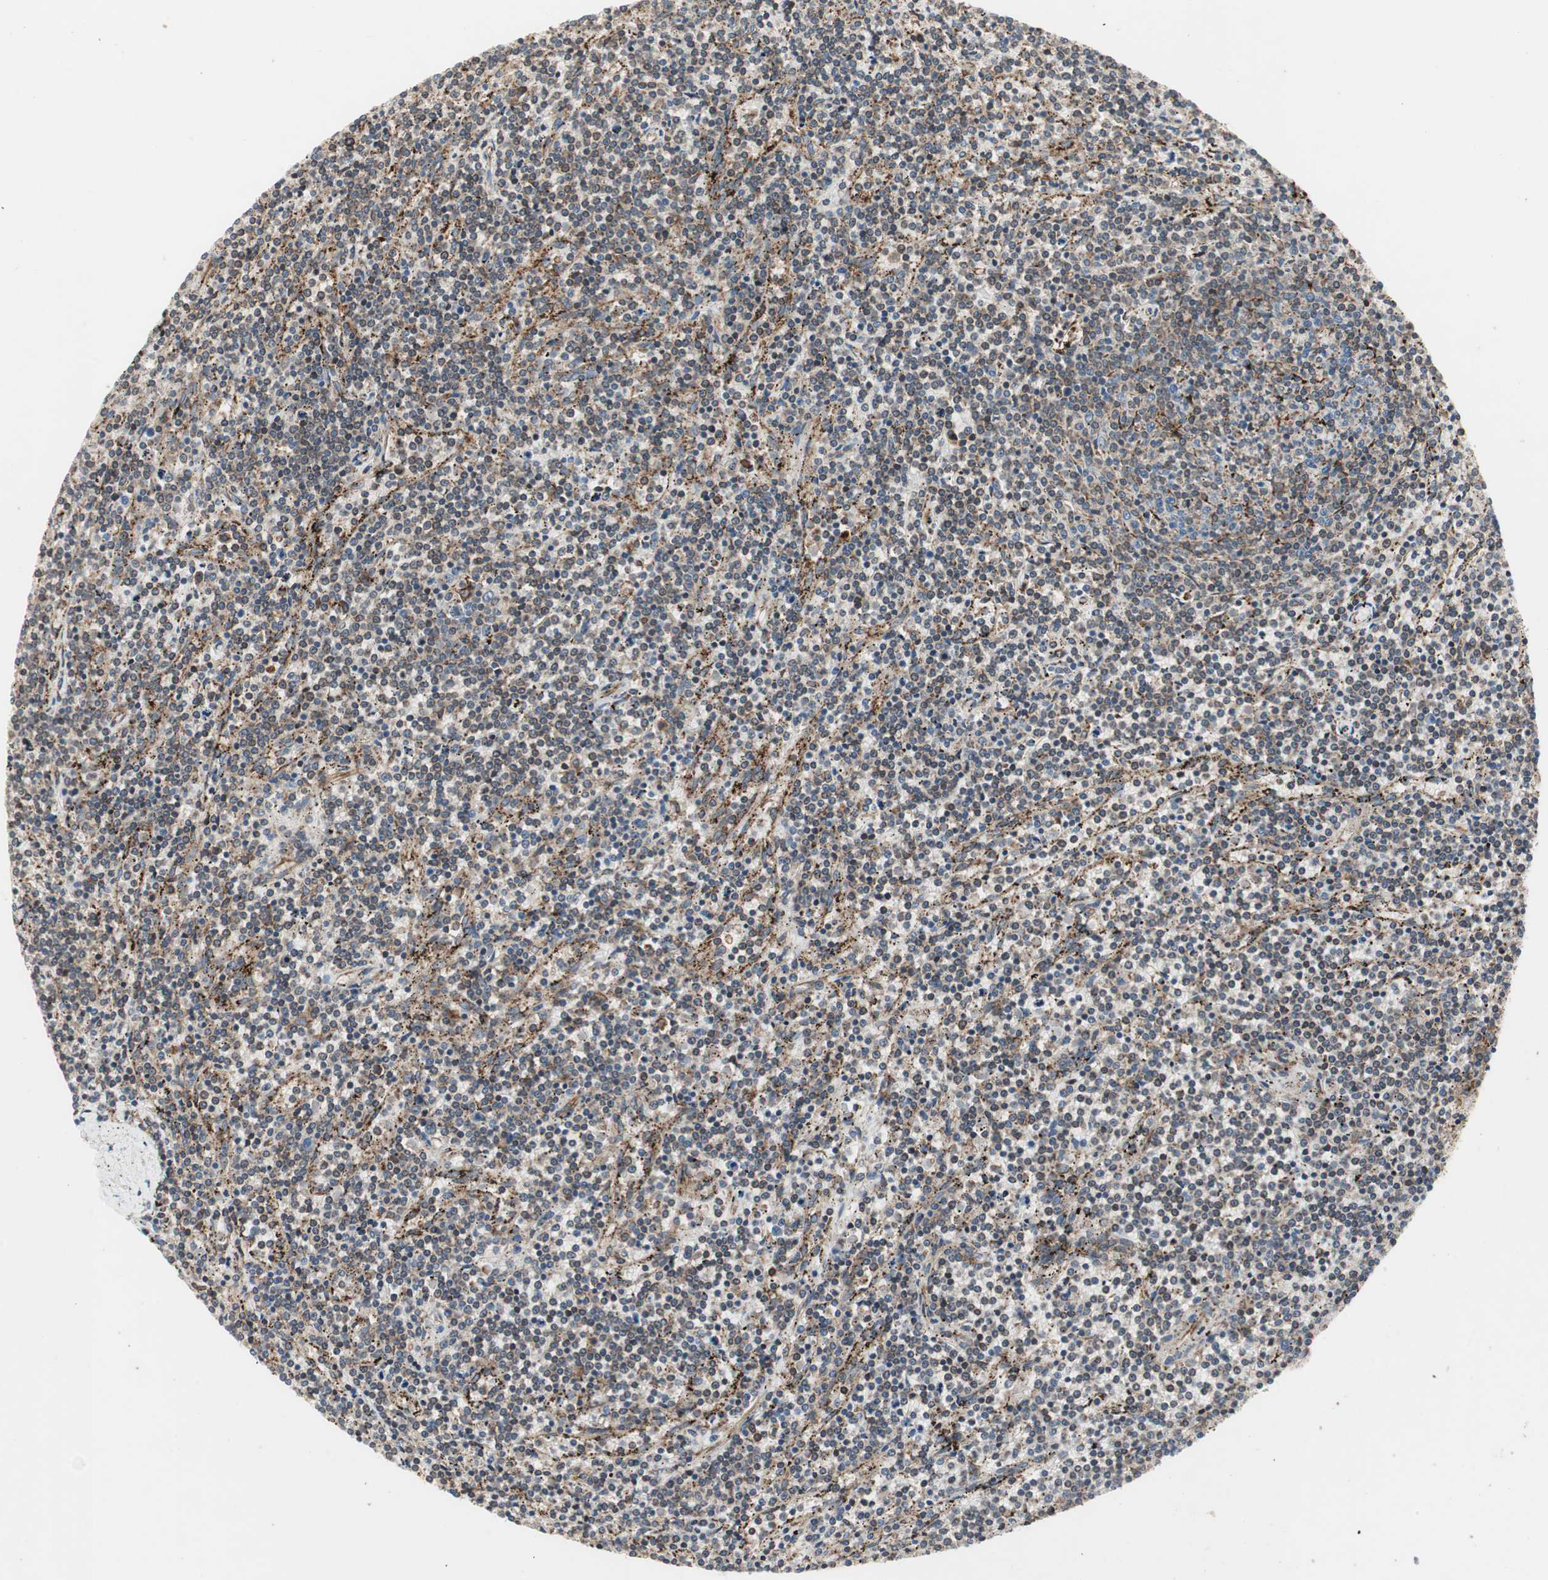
{"staining": {"intensity": "moderate", "quantity": ">75%", "location": "cytoplasmic/membranous"}, "tissue": "lymphoma", "cell_type": "Tumor cells", "image_type": "cancer", "snomed": [{"axis": "morphology", "description": "Malignant lymphoma, non-Hodgkin's type, Low grade"}, {"axis": "topography", "description": "Spleen"}], "caption": "Malignant lymphoma, non-Hodgkin's type (low-grade) was stained to show a protein in brown. There is medium levels of moderate cytoplasmic/membranous positivity in approximately >75% of tumor cells.", "gene": "H6PD", "patient": {"sex": "female", "age": 50}}